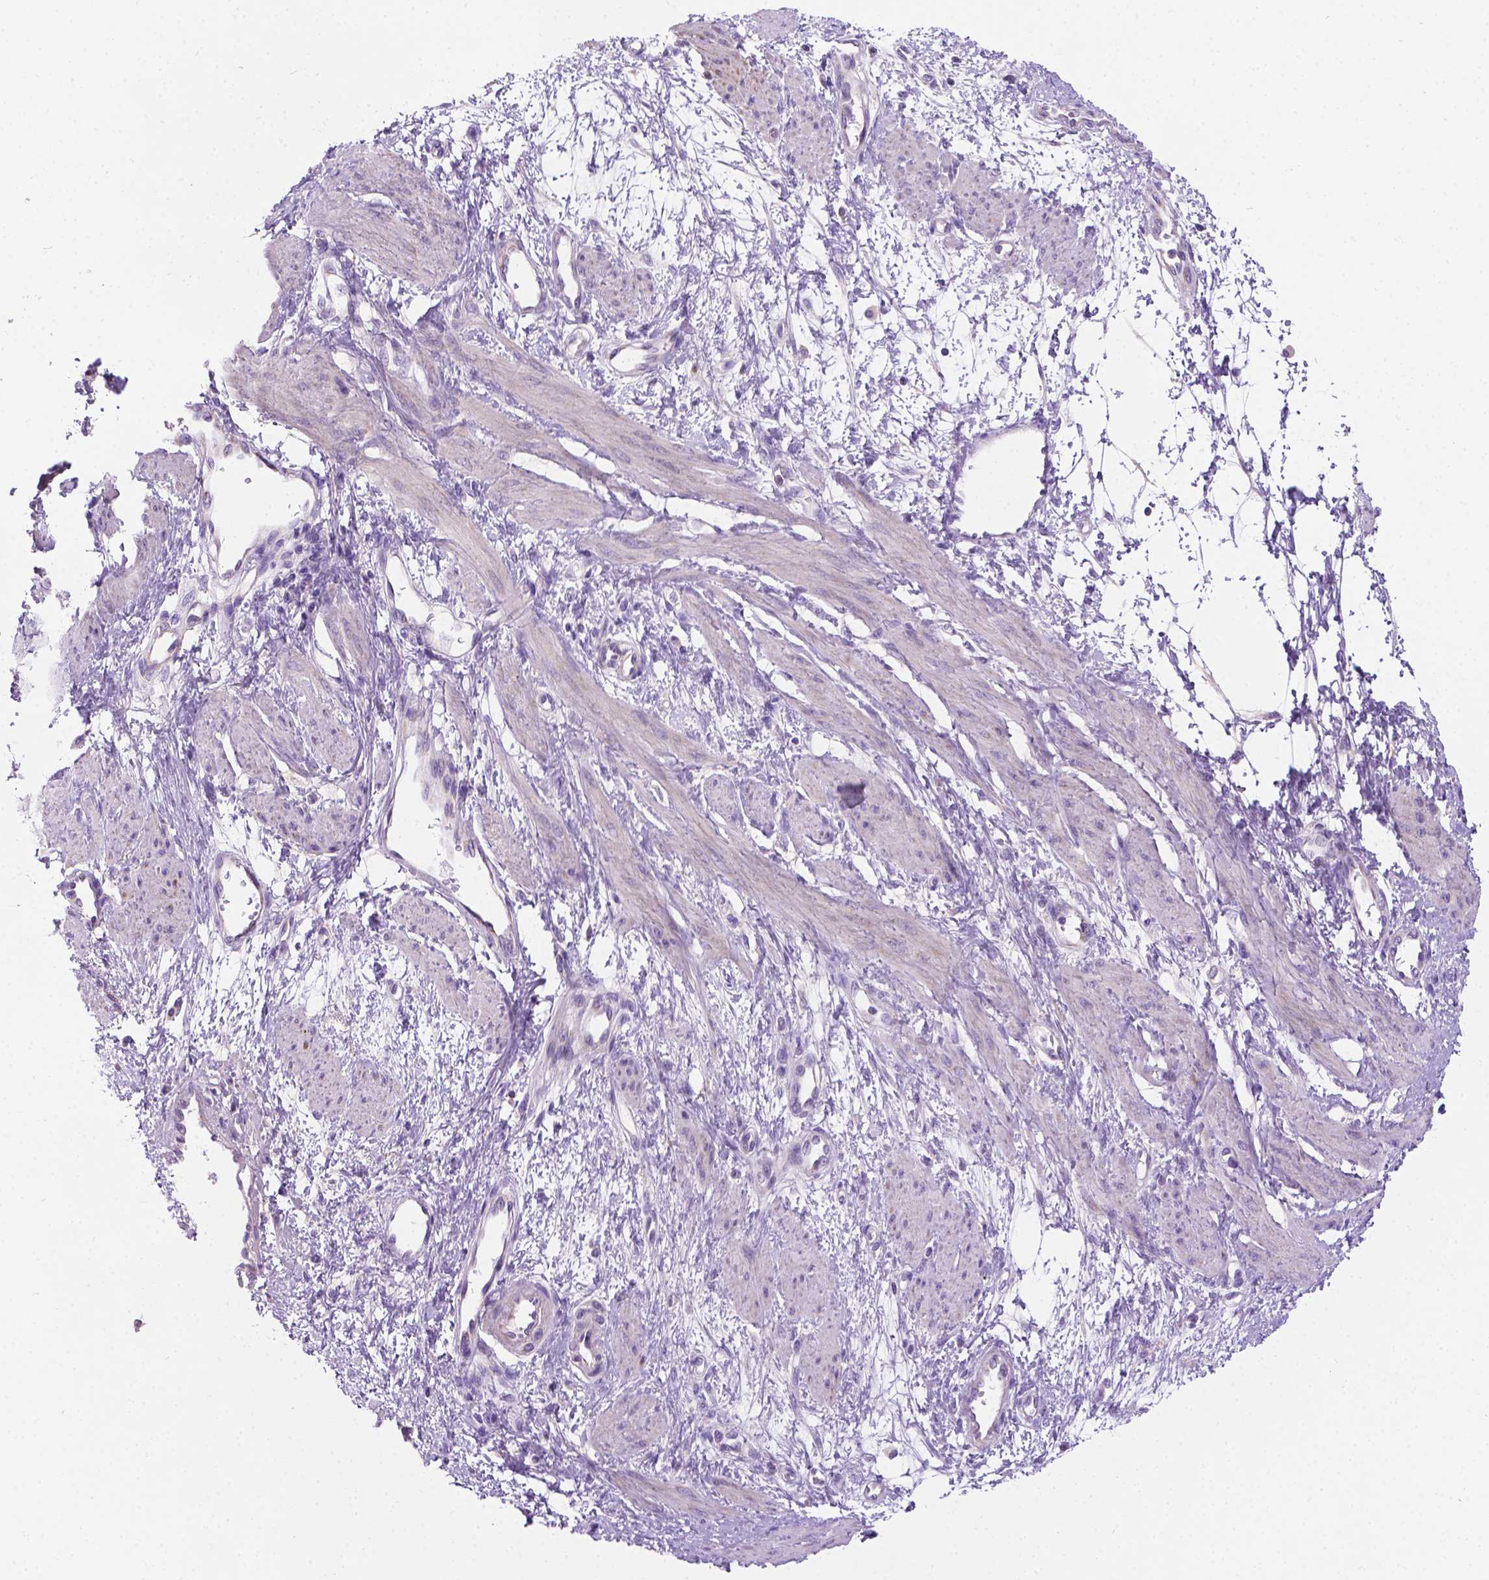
{"staining": {"intensity": "negative", "quantity": "none", "location": "none"}, "tissue": "smooth muscle", "cell_type": "Smooth muscle cells", "image_type": "normal", "snomed": [{"axis": "morphology", "description": "Normal tissue, NOS"}, {"axis": "topography", "description": "Smooth muscle"}, {"axis": "topography", "description": "Uterus"}], "caption": "Immunohistochemical staining of unremarkable human smooth muscle displays no significant positivity in smooth muscle cells. The staining was performed using DAB (3,3'-diaminobenzidine) to visualize the protein expression in brown, while the nuclei were stained in blue with hematoxylin (Magnification: 20x).", "gene": "CSPG5", "patient": {"sex": "female", "age": 39}}